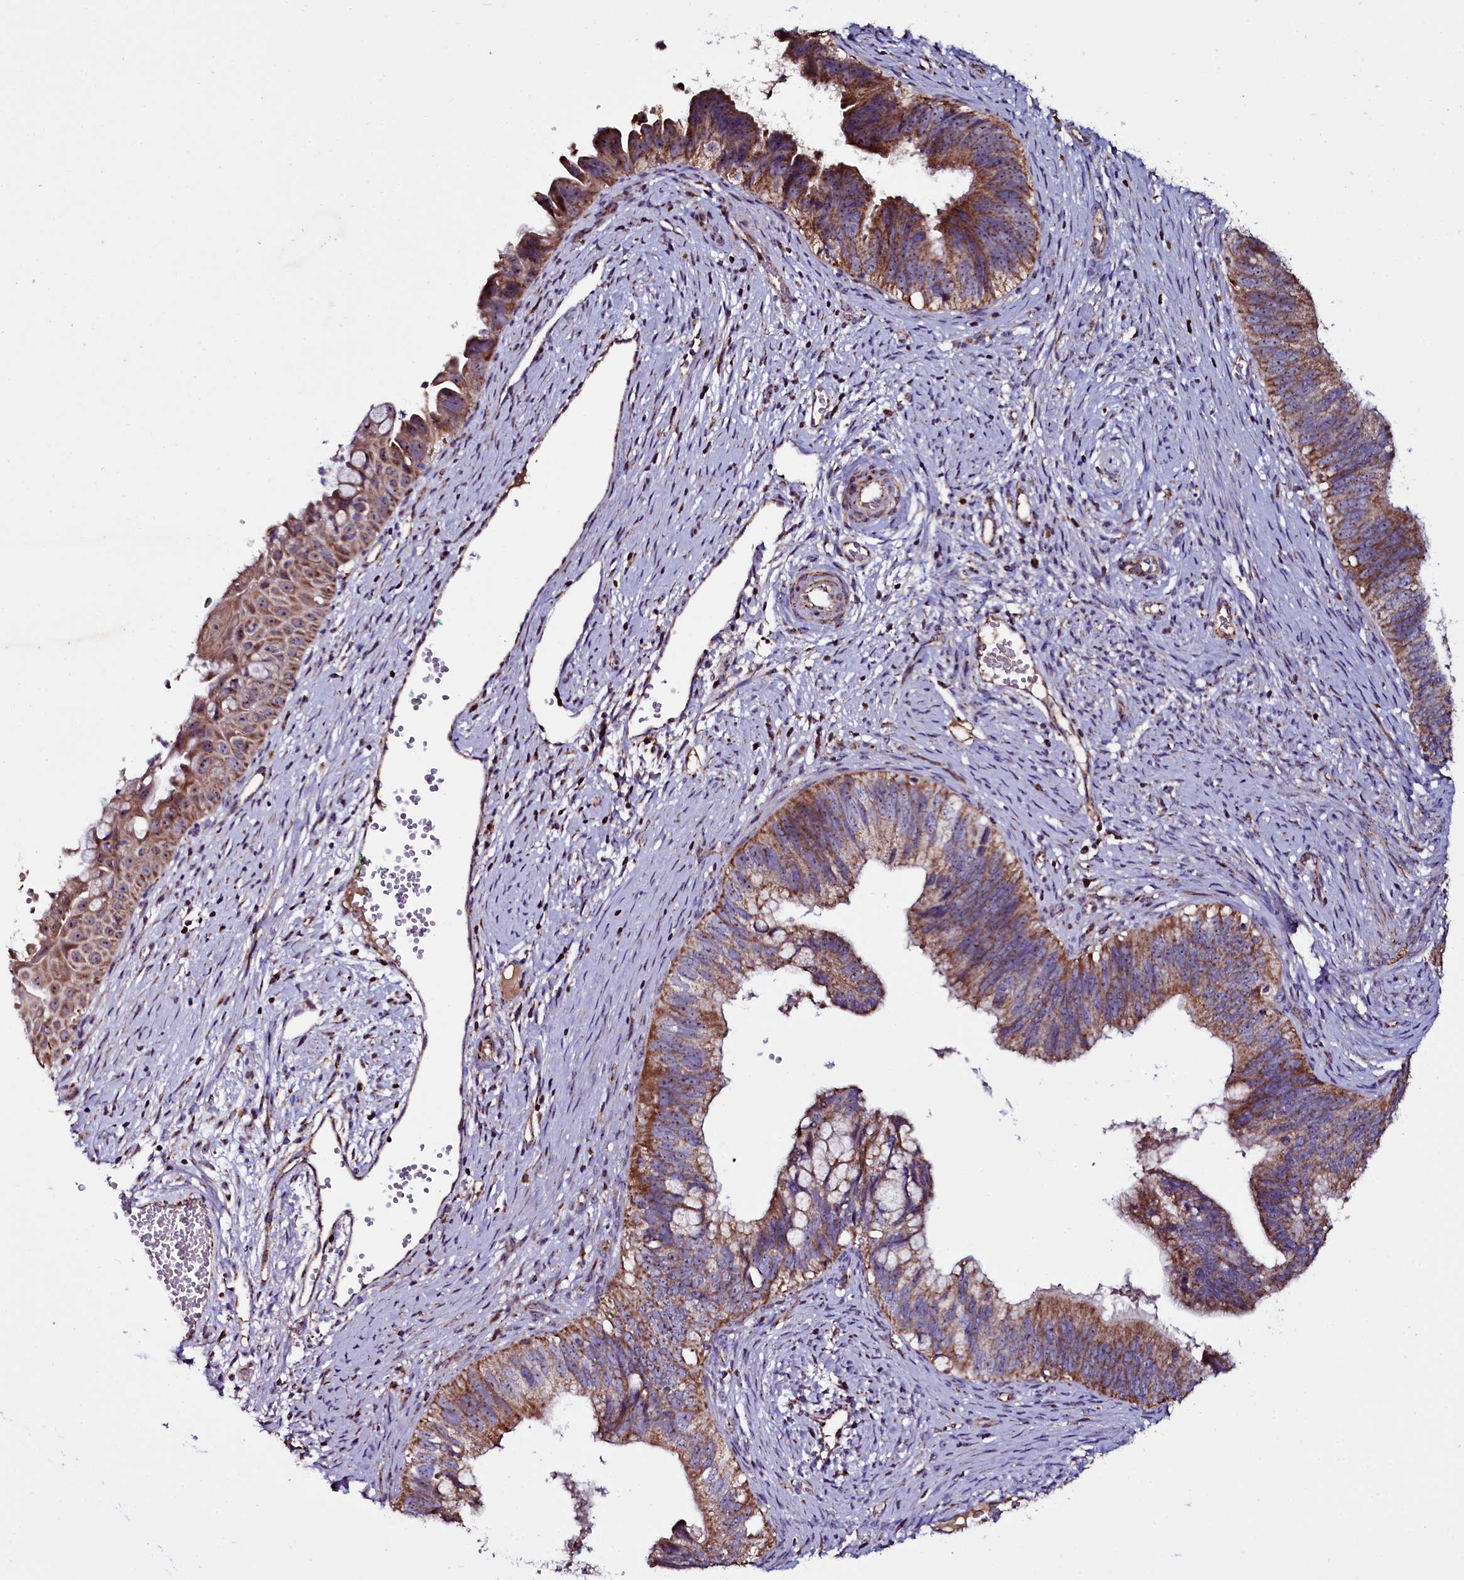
{"staining": {"intensity": "moderate", "quantity": ">75%", "location": "cytoplasmic/membranous"}, "tissue": "cervical cancer", "cell_type": "Tumor cells", "image_type": "cancer", "snomed": [{"axis": "morphology", "description": "Adenocarcinoma, NOS"}, {"axis": "topography", "description": "Cervix"}], "caption": "Immunohistochemistry histopathology image of neoplastic tissue: human cervical cancer (adenocarcinoma) stained using immunohistochemistry (IHC) displays medium levels of moderate protein expression localized specifically in the cytoplasmic/membranous of tumor cells, appearing as a cytoplasmic/membranous brown color.", "gene": "NAA80", "patient": {"sex": "female", "age": 42}}